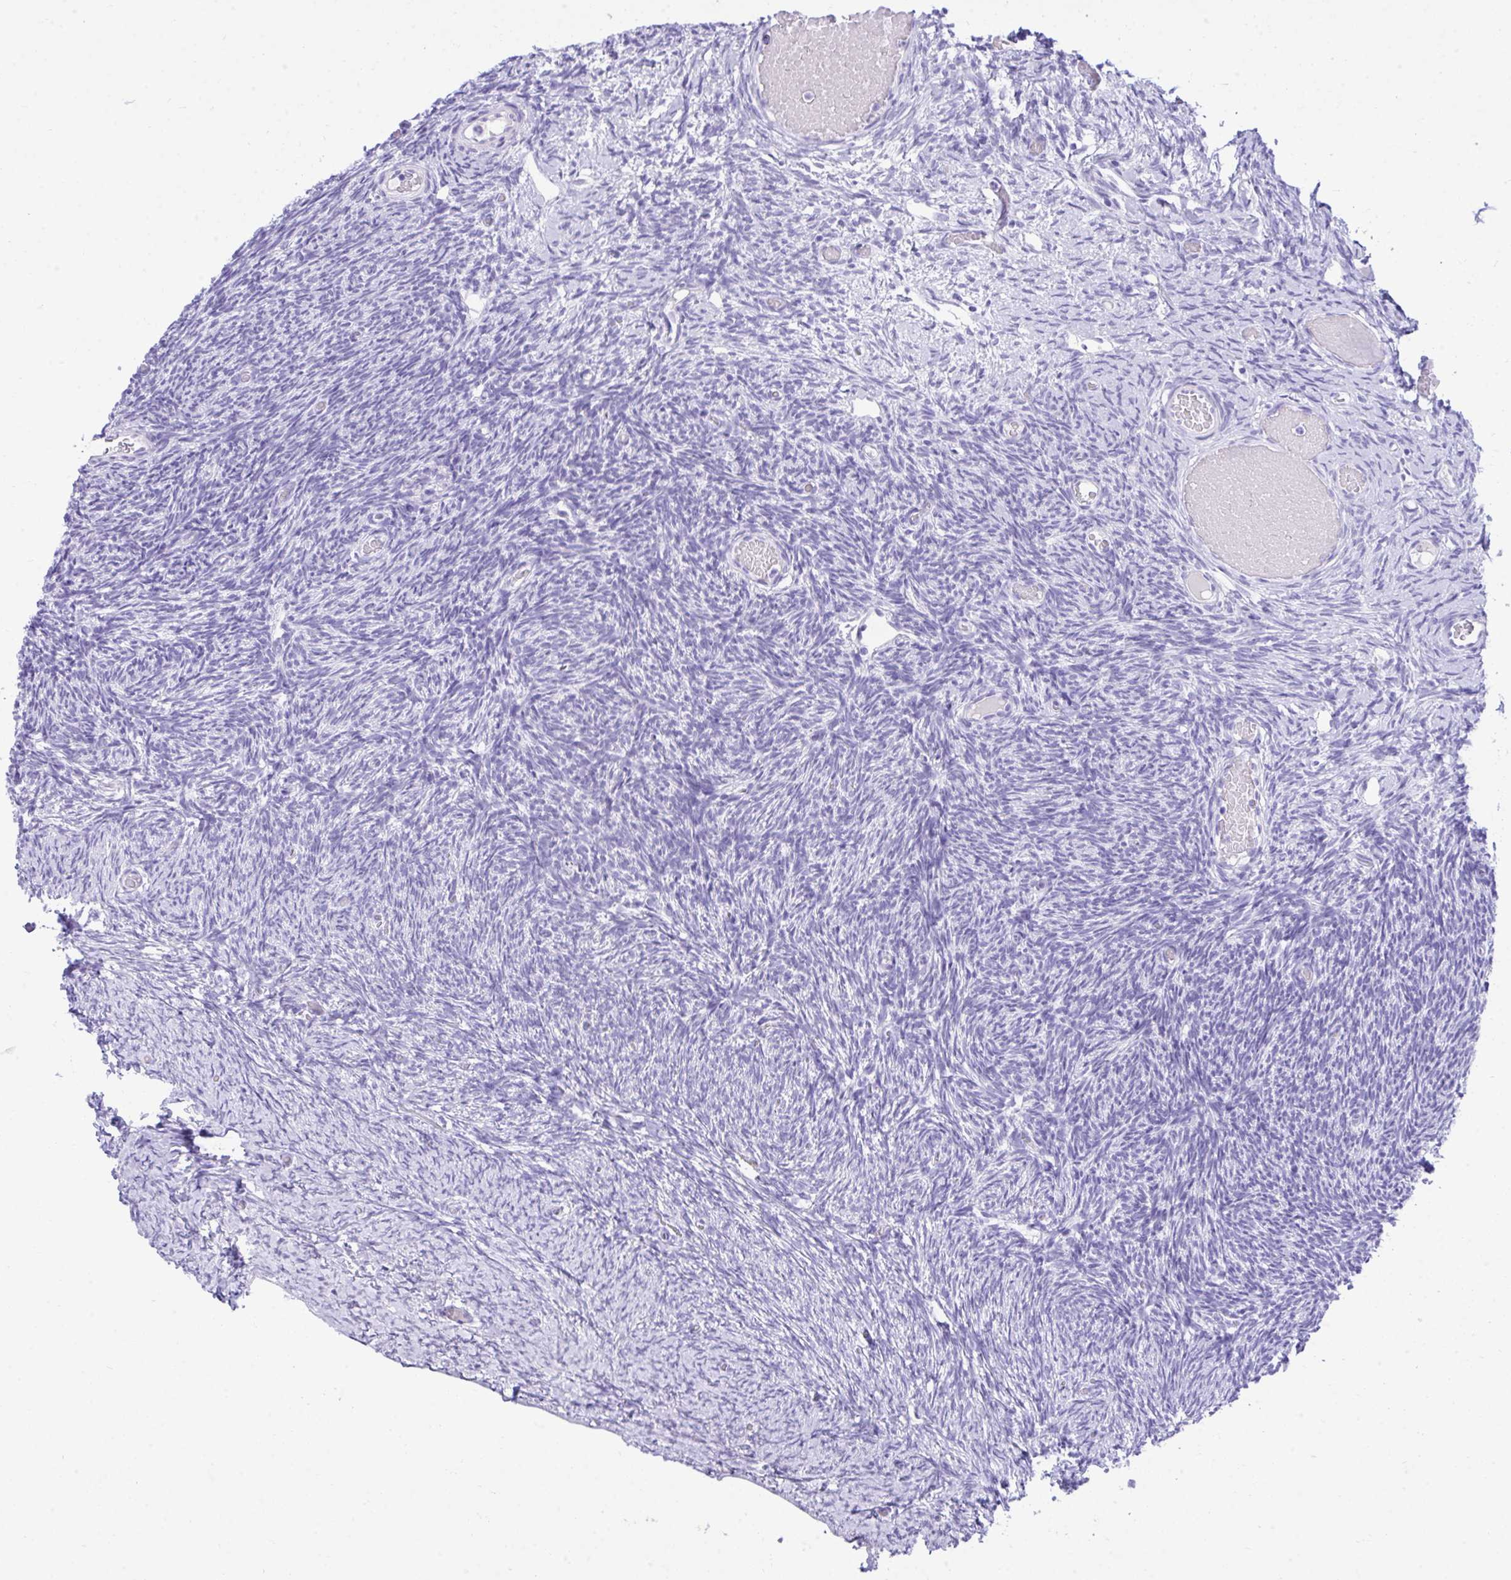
{"staining": {"intensity": "negative", "quantity": "none", "location": "none"}, "tissue": "ovary", "cell_type": "Follicle cells", "image_type": "normal", "snomed": [{"axis": "morphology", "description": "Normal tissue, NOS"}, {"axis": "topography", "description": "Ovary"}], "caption": "Immunohistochemistry micrograph of benign ovary: human ovary stained with DAB (3,3'-diaminobenzidine) demonstrates no significant protein positivity in follicle cells.", "gene": "PGM2L1", "patient": {"sex": "female", "age": 39}}